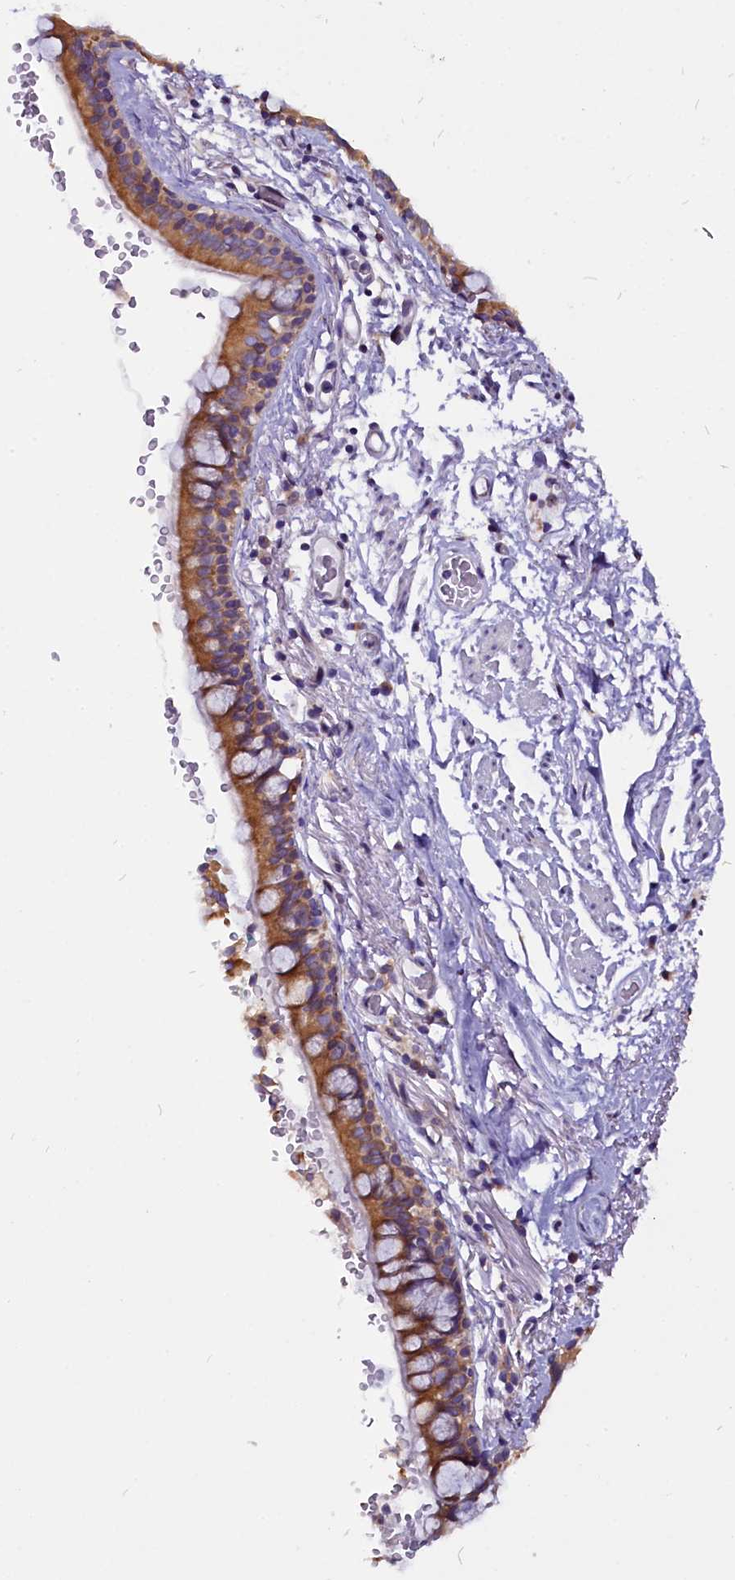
{"staining": {"intensity": "moderate", "quantity": ">75%", "location": "cytoplasmic/membranous"}, "tissue": "bronchus", "cell_type": "Respiratory epithelial cells", "image_type": "normal", "snomed": [{"axis": "morphology", "description": "Normal tissue, NOS"}, {"axis": "topography", "description": "Lymph node"}, {"axis": "topography", "description": "Bronchus"}], "caption": "A medium amount of moderate cytoplasmic/membranous staining is appreciated in about >75% of respiratory epithelial cells in benign bronchus. Using DAB (3,3'-diaminobenzidine) (brown) and hematoxylin (blue) stains, captured at high magnification using brightfield microscopy.", "gene": "CEP170", "patient": {"sex": "male", "age": 63}}